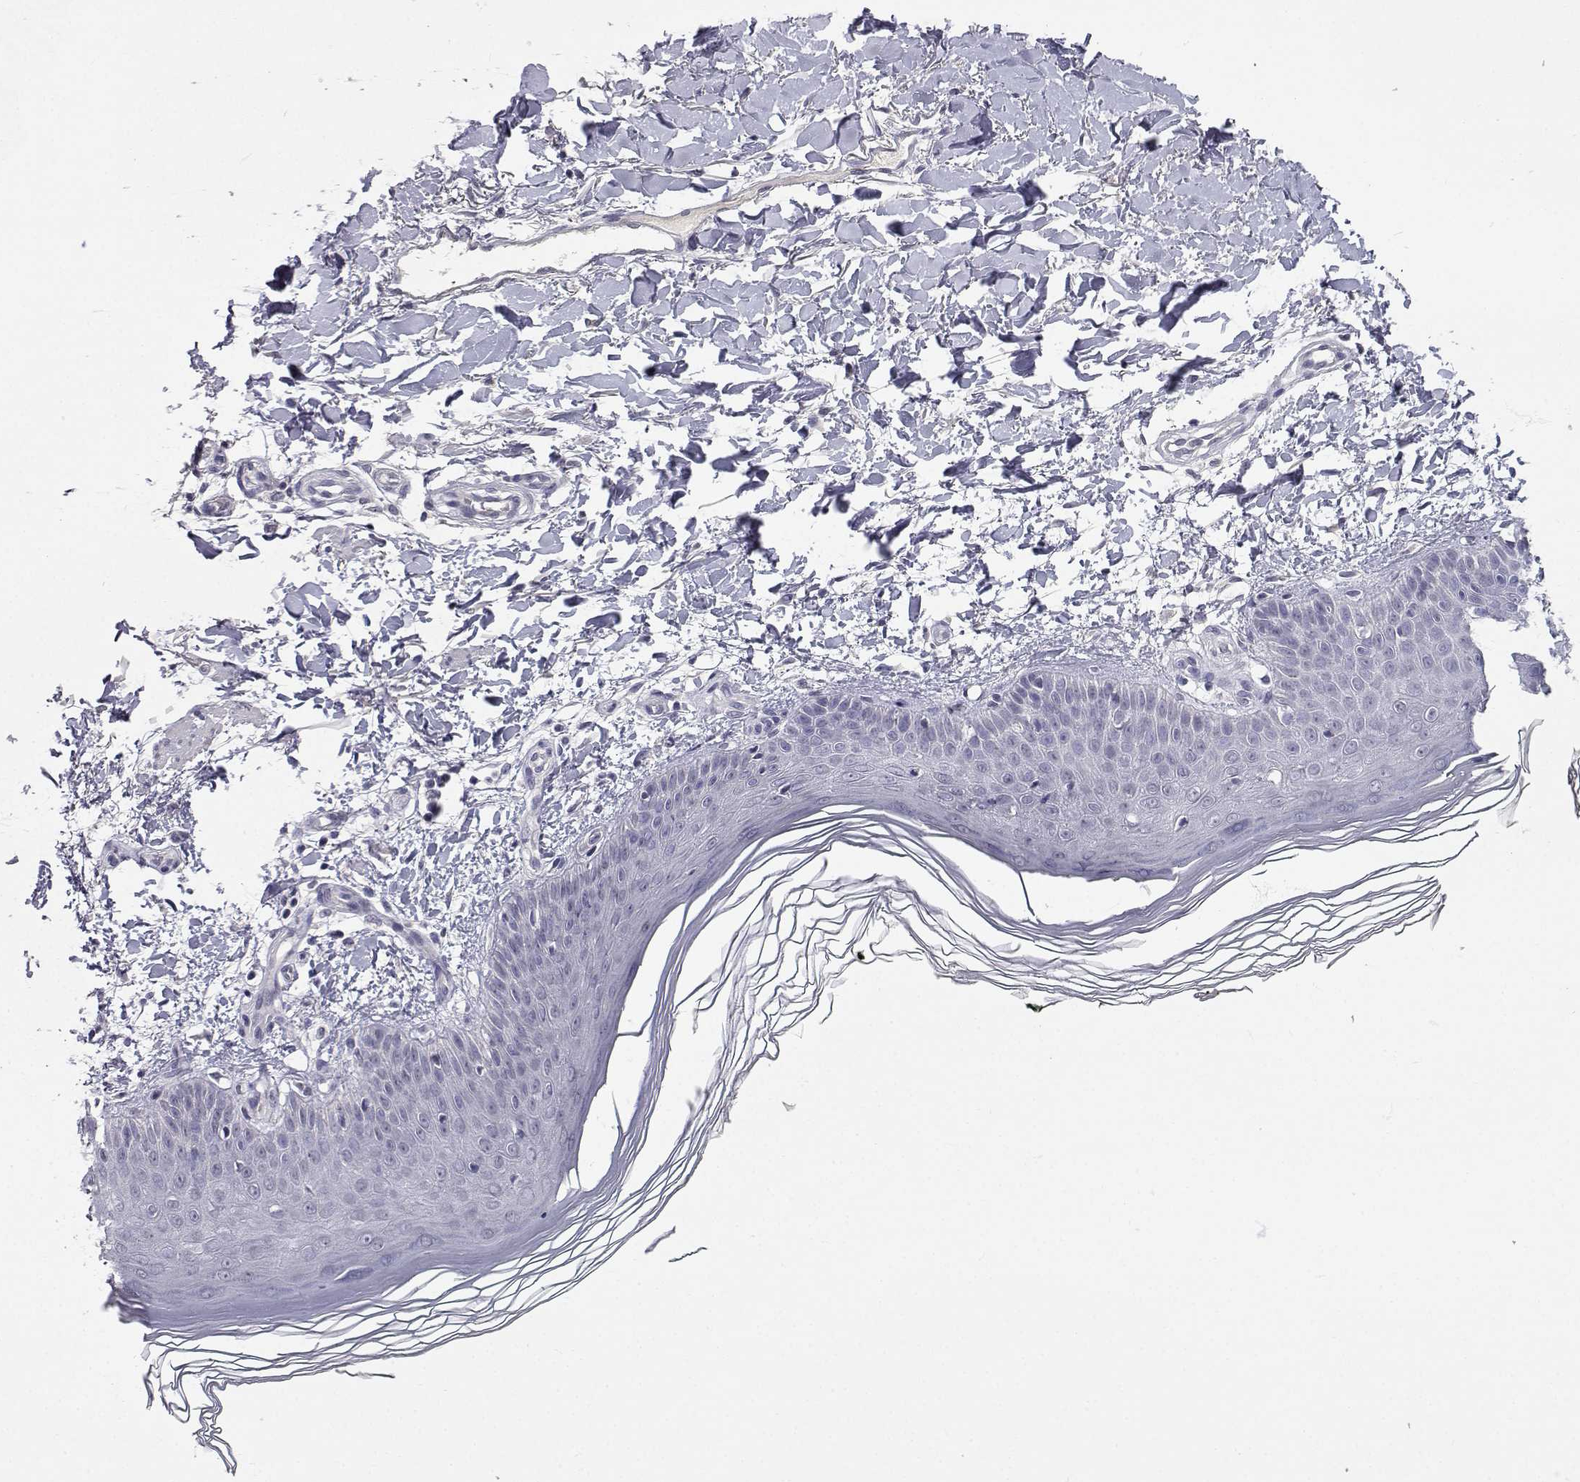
{"staining": {"intensity": "negative", "quantity": "none", "location": "none"}, "tissue": "skin", "cell_type": "Fibroblasts", "image_type": "normal", "snomed": [{"axis": "morphology", "description": "Normal tissue, NOS"}, {"axis": "topography", "description": "Skin"}], "caption": "This is a photomicrograph of immunohistochemistry (IHC) staining of unremarkable skin, which shows no staining in fibroblasts. (DAB immunohistochemistry visualized using brightfield microscopy, high magnification).", "gene": "SLC6A3", "patient": {"sex": "female", "age": 62}}